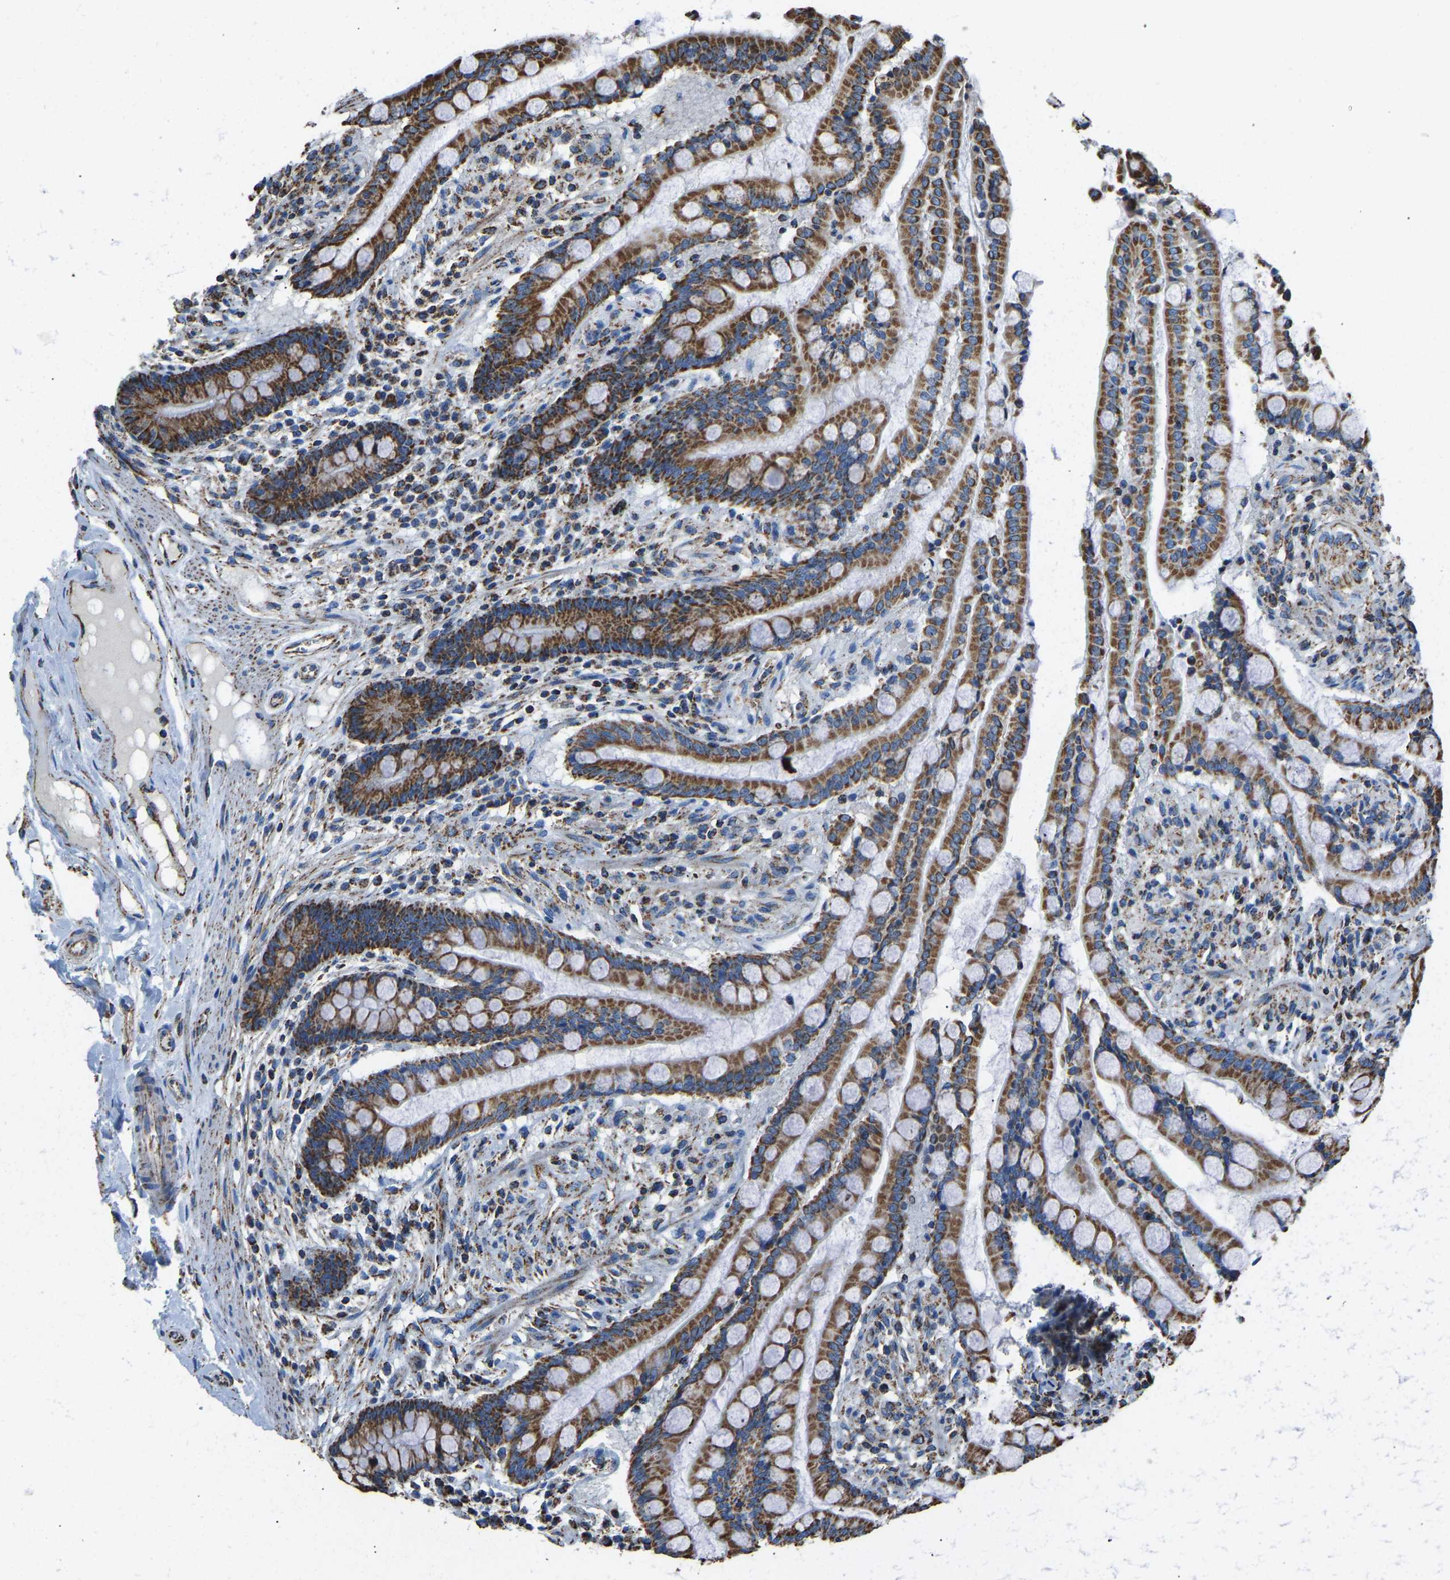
{"staining": {"intensity": "moderate", "quantity": ">75%", "location": "cytoplasmic/membranous"}, "tissue": "colon", "cell_type": "Endothelial cells", "image_type": "normal", "snomed": [{"axis": "morphology", "description": "Normal tissue, NOS"}, {"axis": "topography", "description": "Colon"}], "caption": "A brown stain labels moderate cytoplasmic/membranous staining of a protein in endothelial cells of unremarkable colon. (brown staining indicates protein expression, while blue staining denotes nuclei).", "gene": "IRX6", "patient": {"sex": "male", "age": 73}}